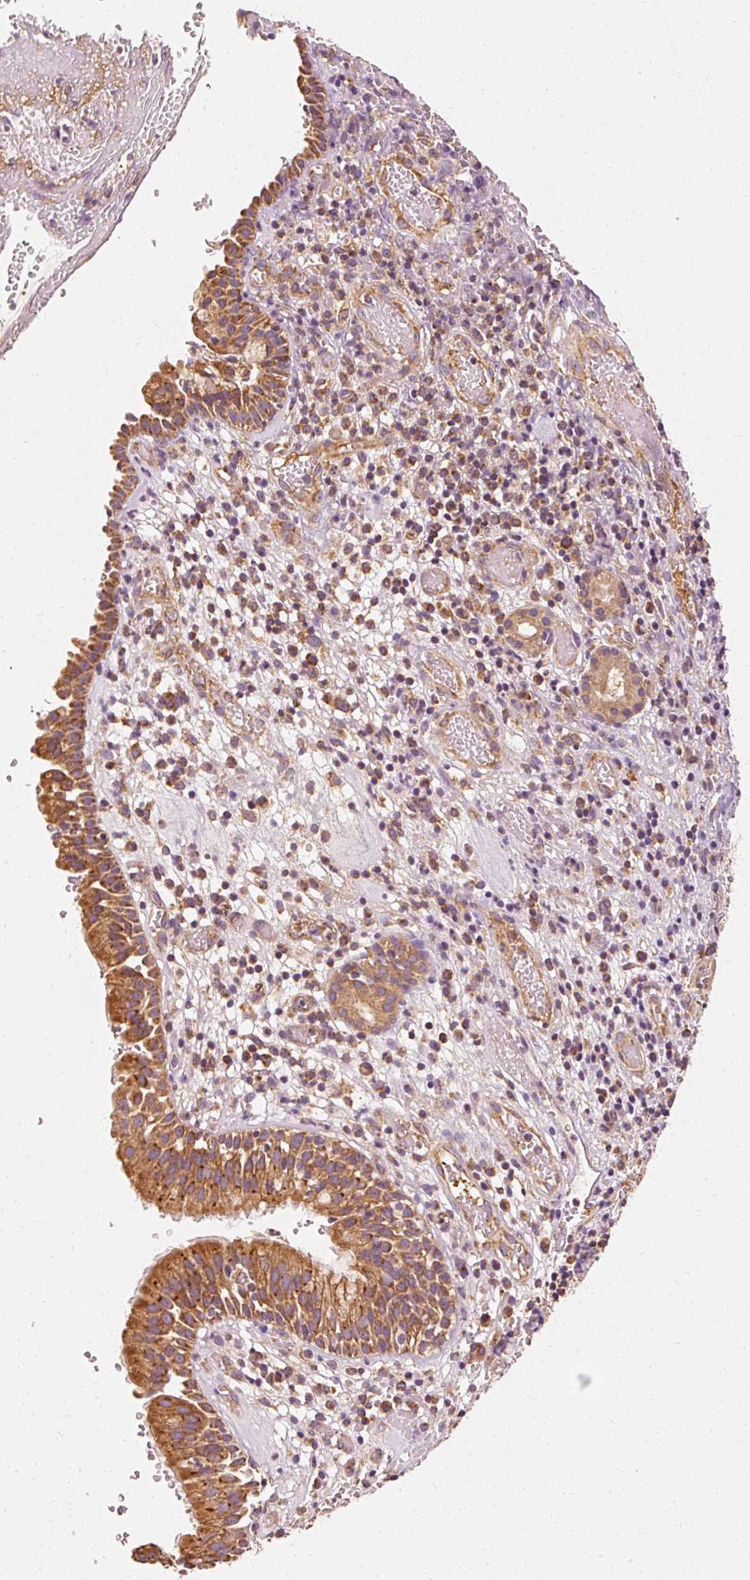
{"staining": {"intensity": "strong", "quantity": ">75%", "location": "cytoplasmic/membranous"}, "tissue": "nasopharynx", "cell_type": "Respiratory epithelial cells", "image_type": "normal", "snomed": [{"axis": "morphology", "description": "Normal tissue, NOS"}, {"axis": "topography", "description": "Nasopharynx"}], "caption": "High-power microscopy captured an IHC micrograph of unremarkable nasopharynx, revealing strong cytoplasmic/membranous staining in approximately >75% of respiratory epithelial cells. (IHC, brightfield microscopy, high magnification).", "gene": "TOMM40", "patient": {"sex": "male", "age": 65}}